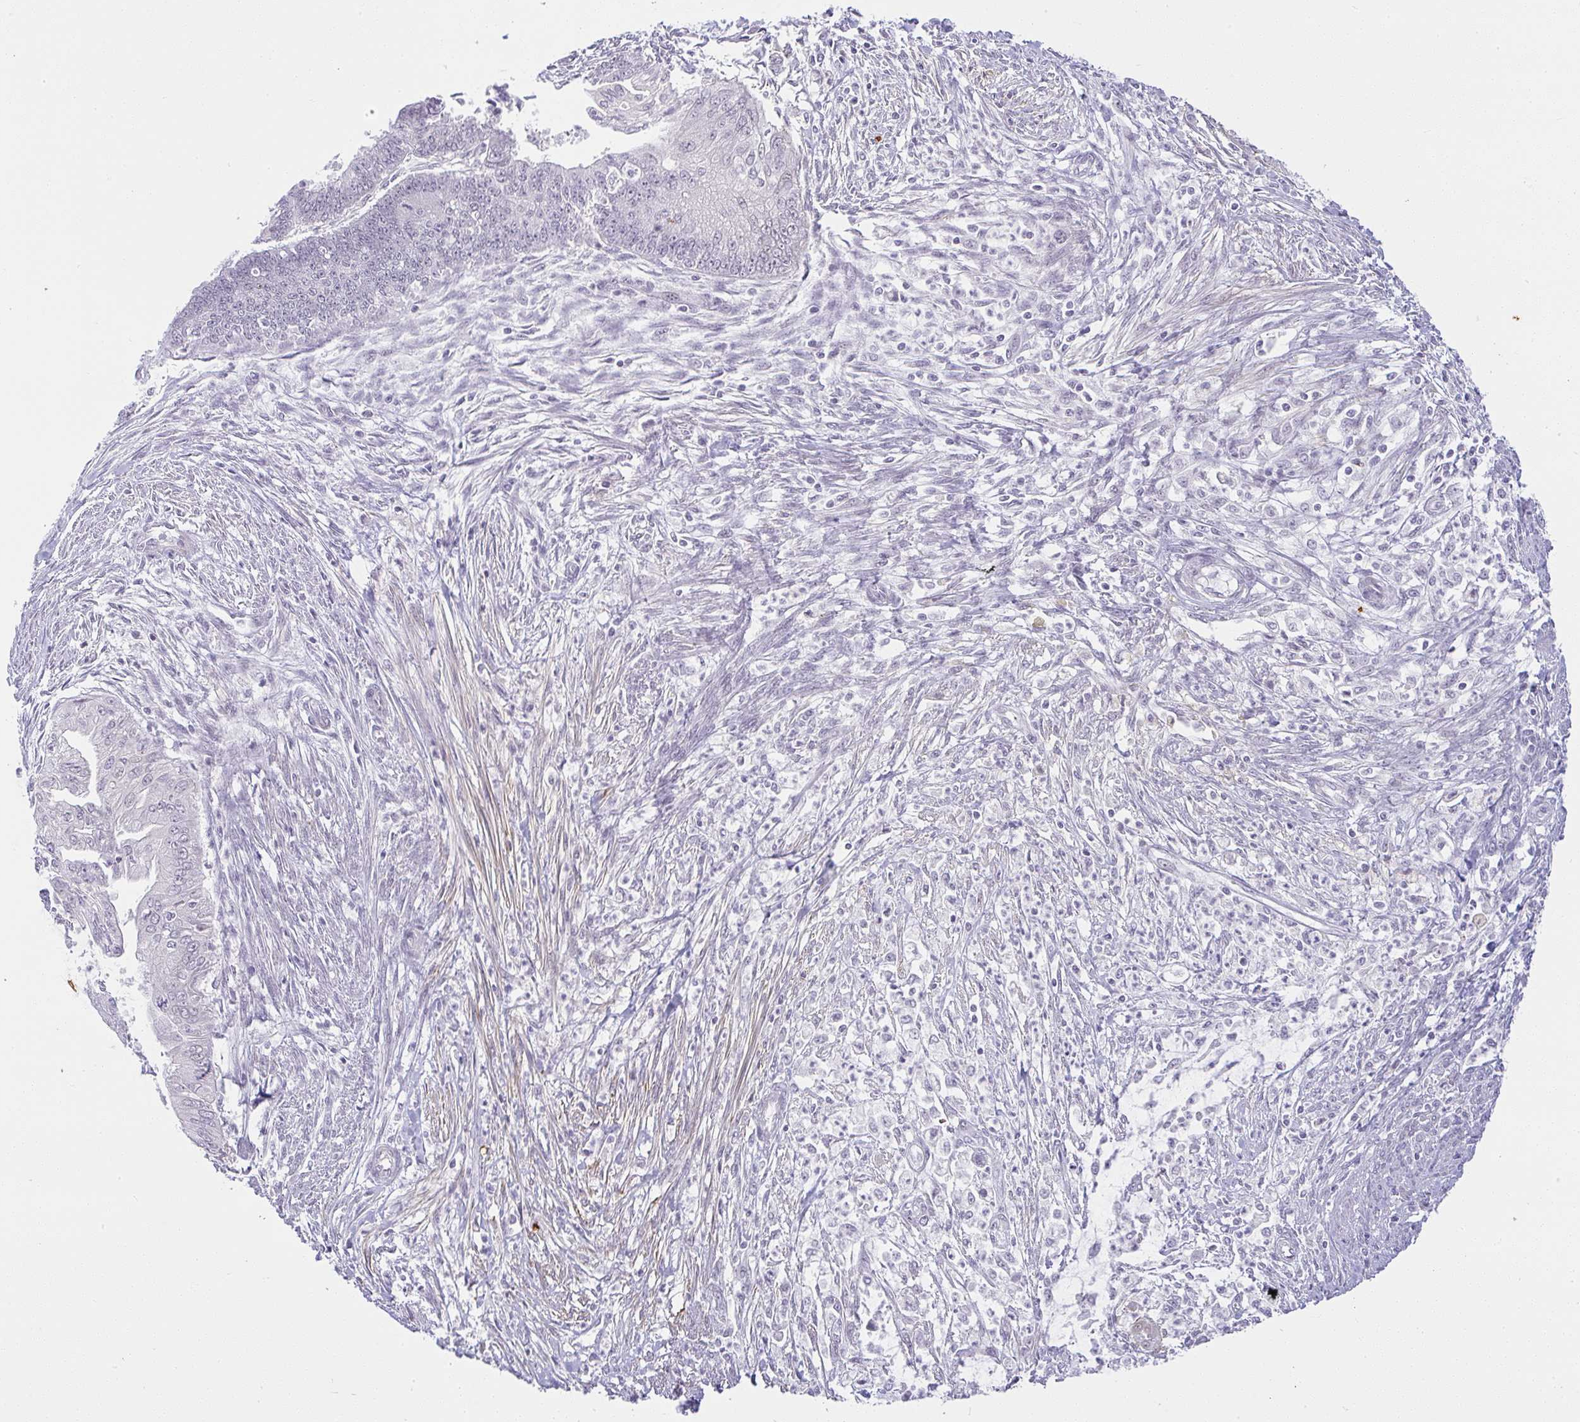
{"staining": {"intensity": "negative", "quantity": "none", "location": "none"}, "tissue": "endometrial cancer", "cell_type": "Tumor cells", "image_type": "cancer", "snomed": [{"axis": "morphology", "description": "Adenocarcinoma, NOS"}, {"axis": "topography", "description": "Endometrium"}], "caption": "This is an IHC image of human adenocarcinoma (endometrial). There is no positivity in tumor cells.", "gene": "CACNA1S", "patient": {"sex": "female", "age": 73}}